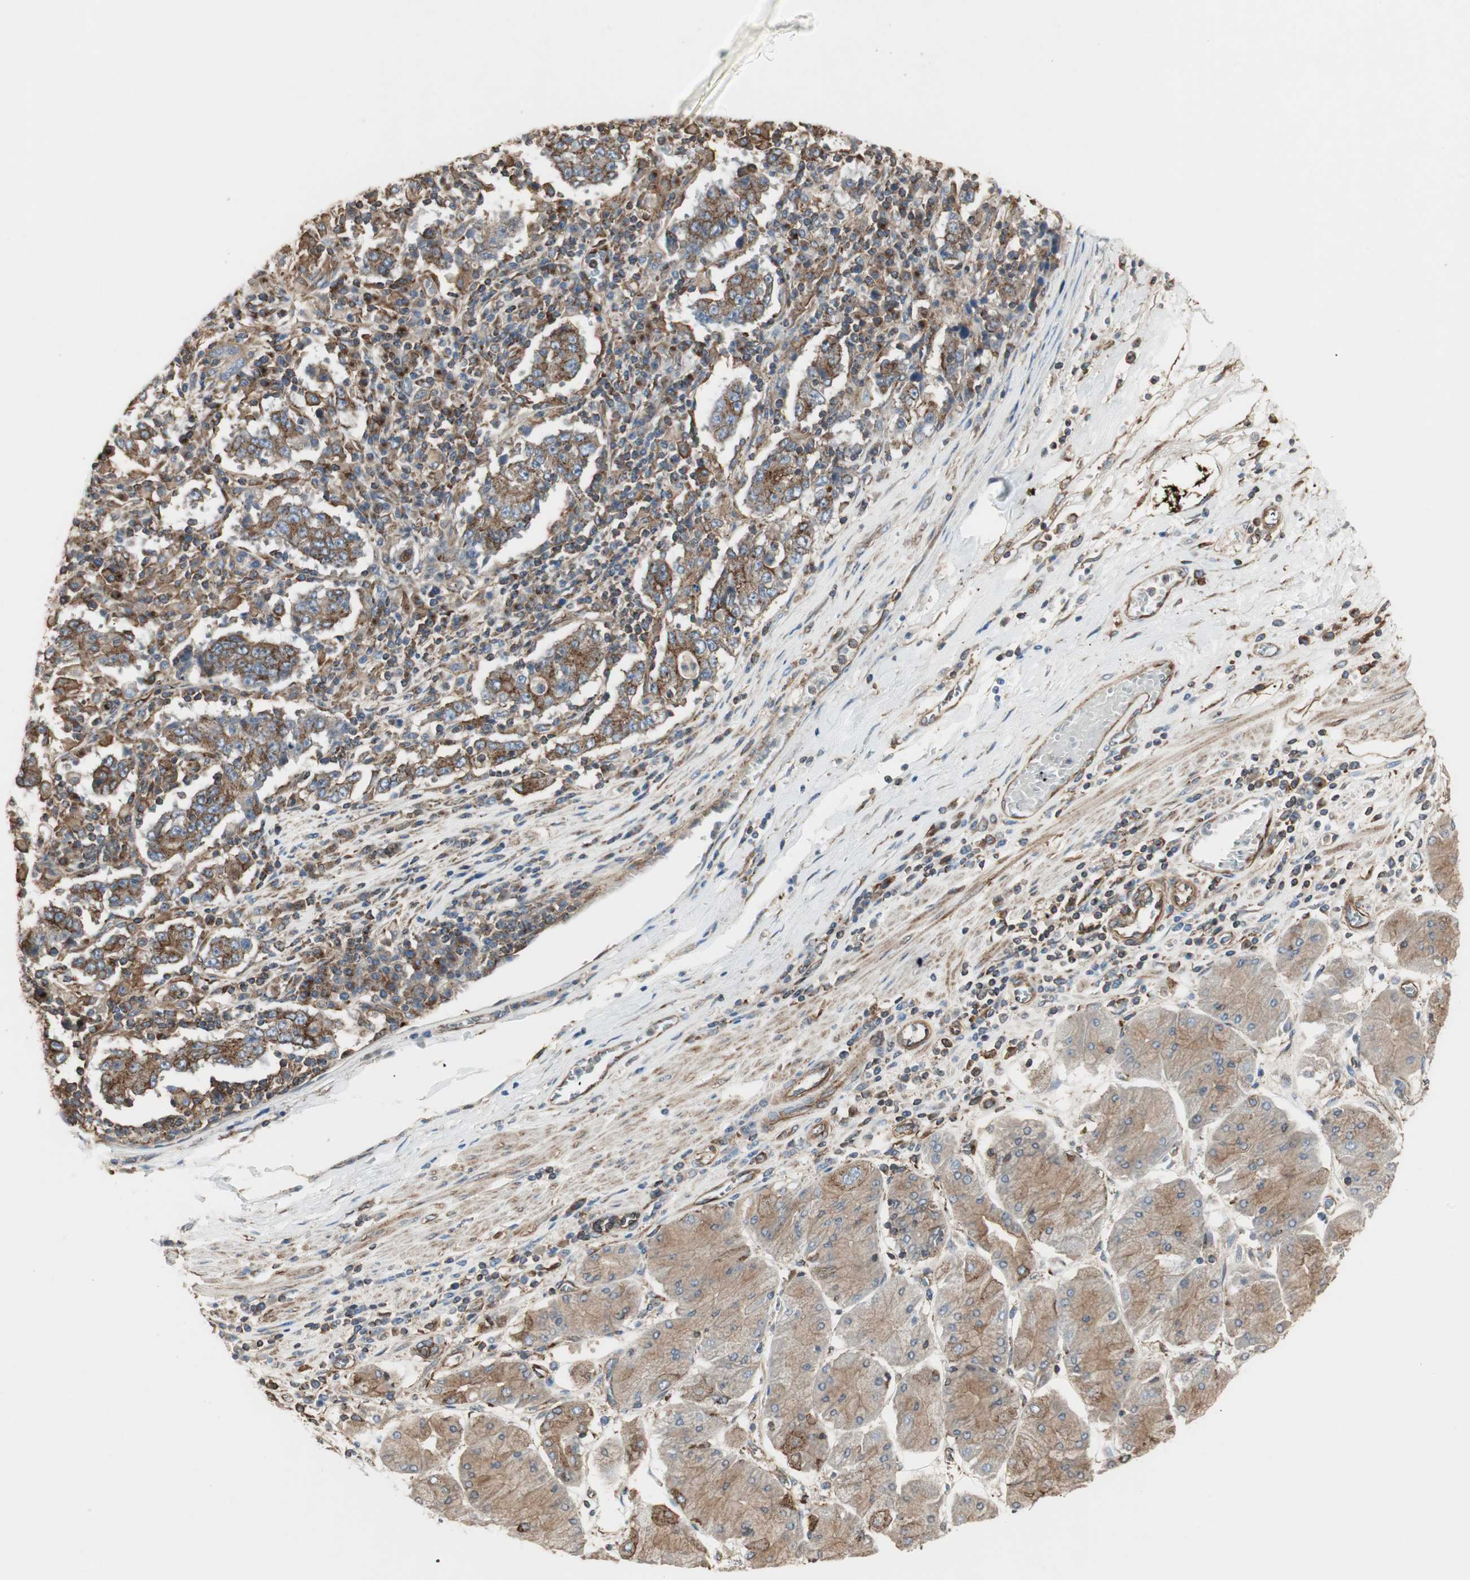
{"staining": {"intensity": "strong", "quantity": ">75%", "location": "cytoplasmic/membranous"}, "tissue": "stomach cancer", "cell_type": "Tumor cells", "image_type": "cancer", "snomed": [{"axis": "morphology", "description": "Normal tissue, NOS"}, {"axis": "morphology", "description": "Adenocarcinoma, NOS"}, {"axis": "topography", "description": "Stomach, upper"}, {"axis": "topography", "description": "Stomach"}], "caption": "Stomach cancer (adenocarcinoma) stained for a protein (brown) reveals strong cytoplasmic/membranous positive staining in about >75% of tumor cells.", "gene": "H6PD", "patient": {"sex": "male", "age": 59}}